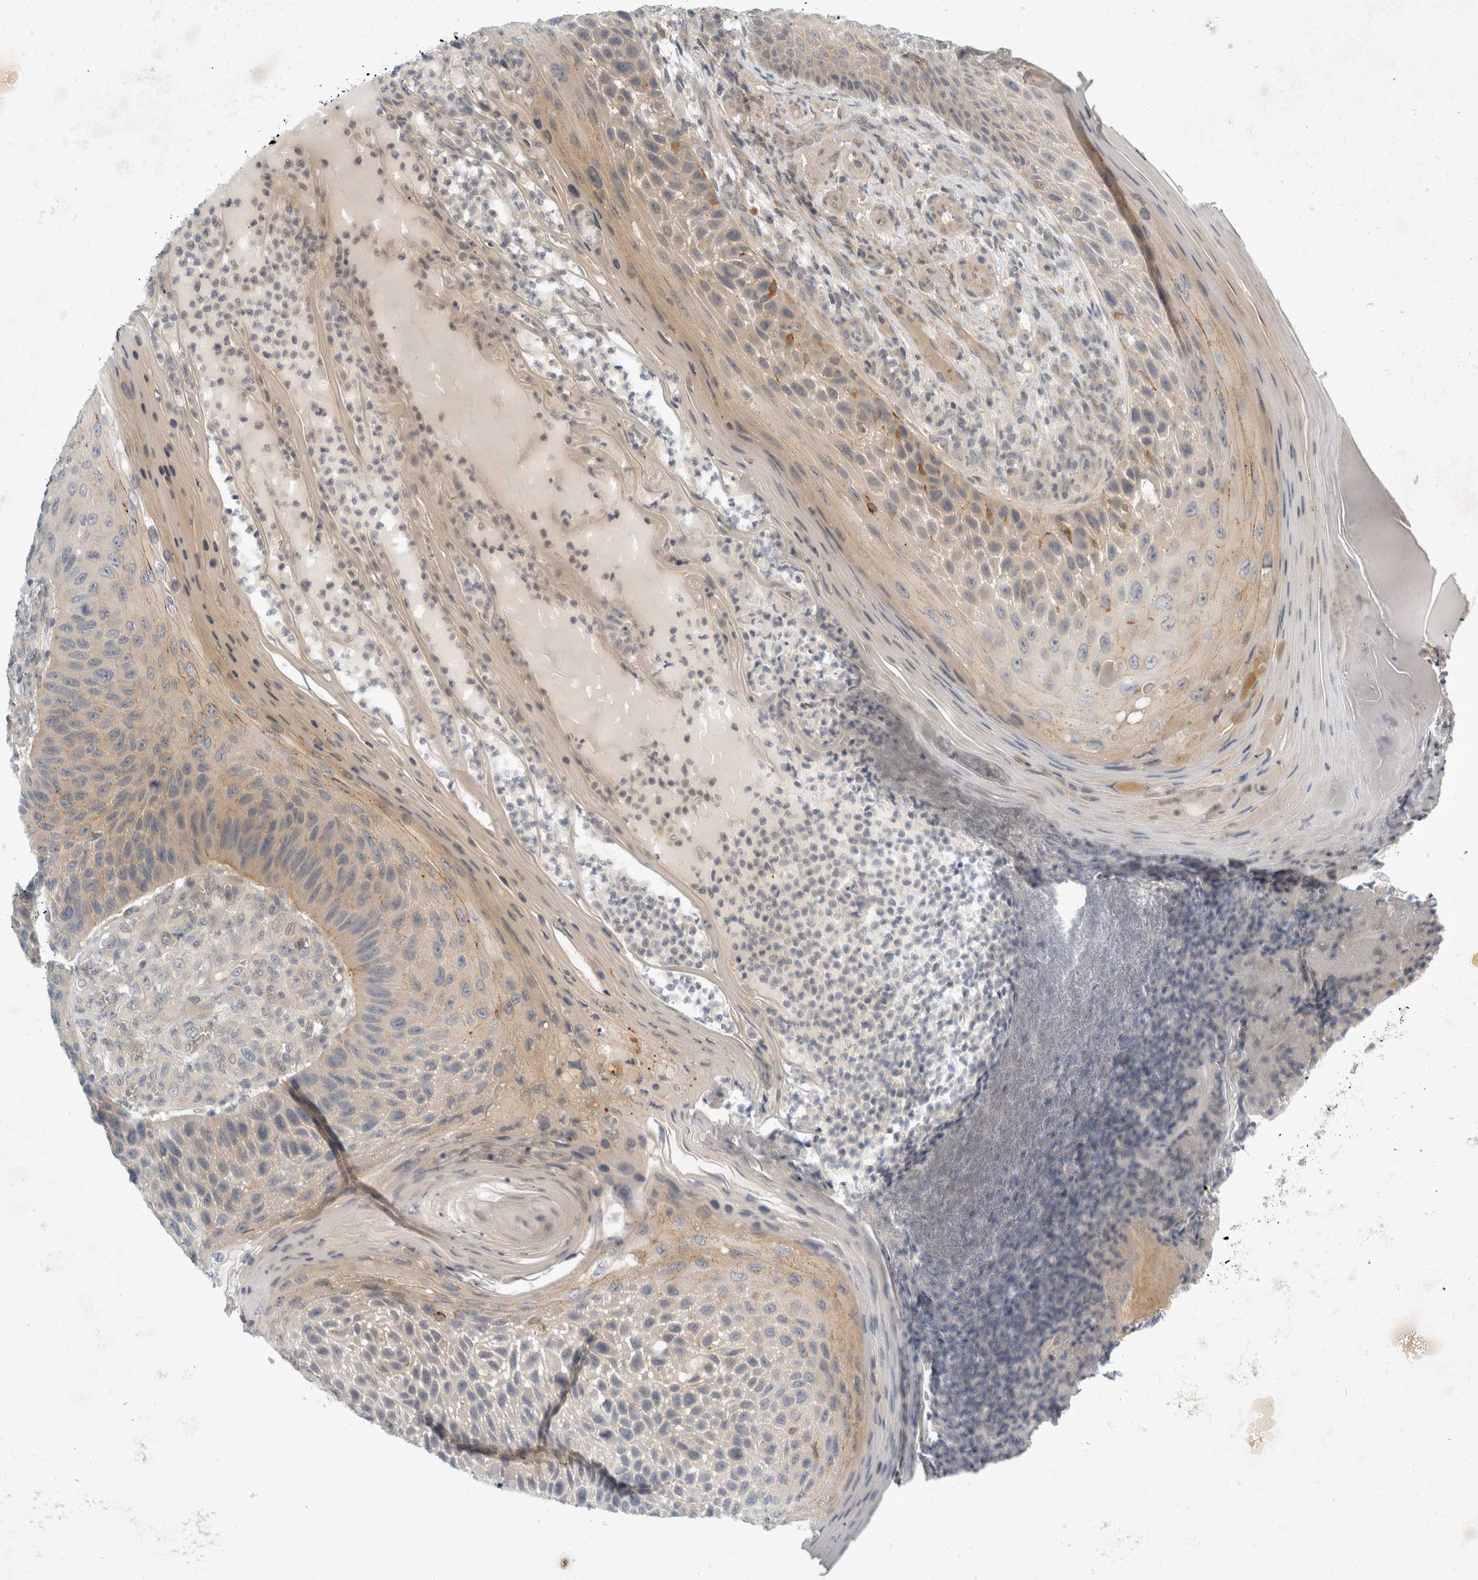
{"staining": {"intensity": "weak", "quantity": "<25%", "location": "cytoplasmic/membranous"}, "tissue": "skin cancer", "cell_type": "Tumor cells", "image_type": "cancer", "snomed": [{"axis": "morphology", "description": "Squamous cell carcinoma, NOS"}, {"axis": "topography", "description": "Skin"}], "caption": "DAB (3,3'-diaminobenzidine) immunohistochemical staining of human skin cancer (squamous cell carcinoma) exhibits no significant expression in tumor cells.", "gene": "TOM1L2", "patient": {"sex": "female", "age": 88}}